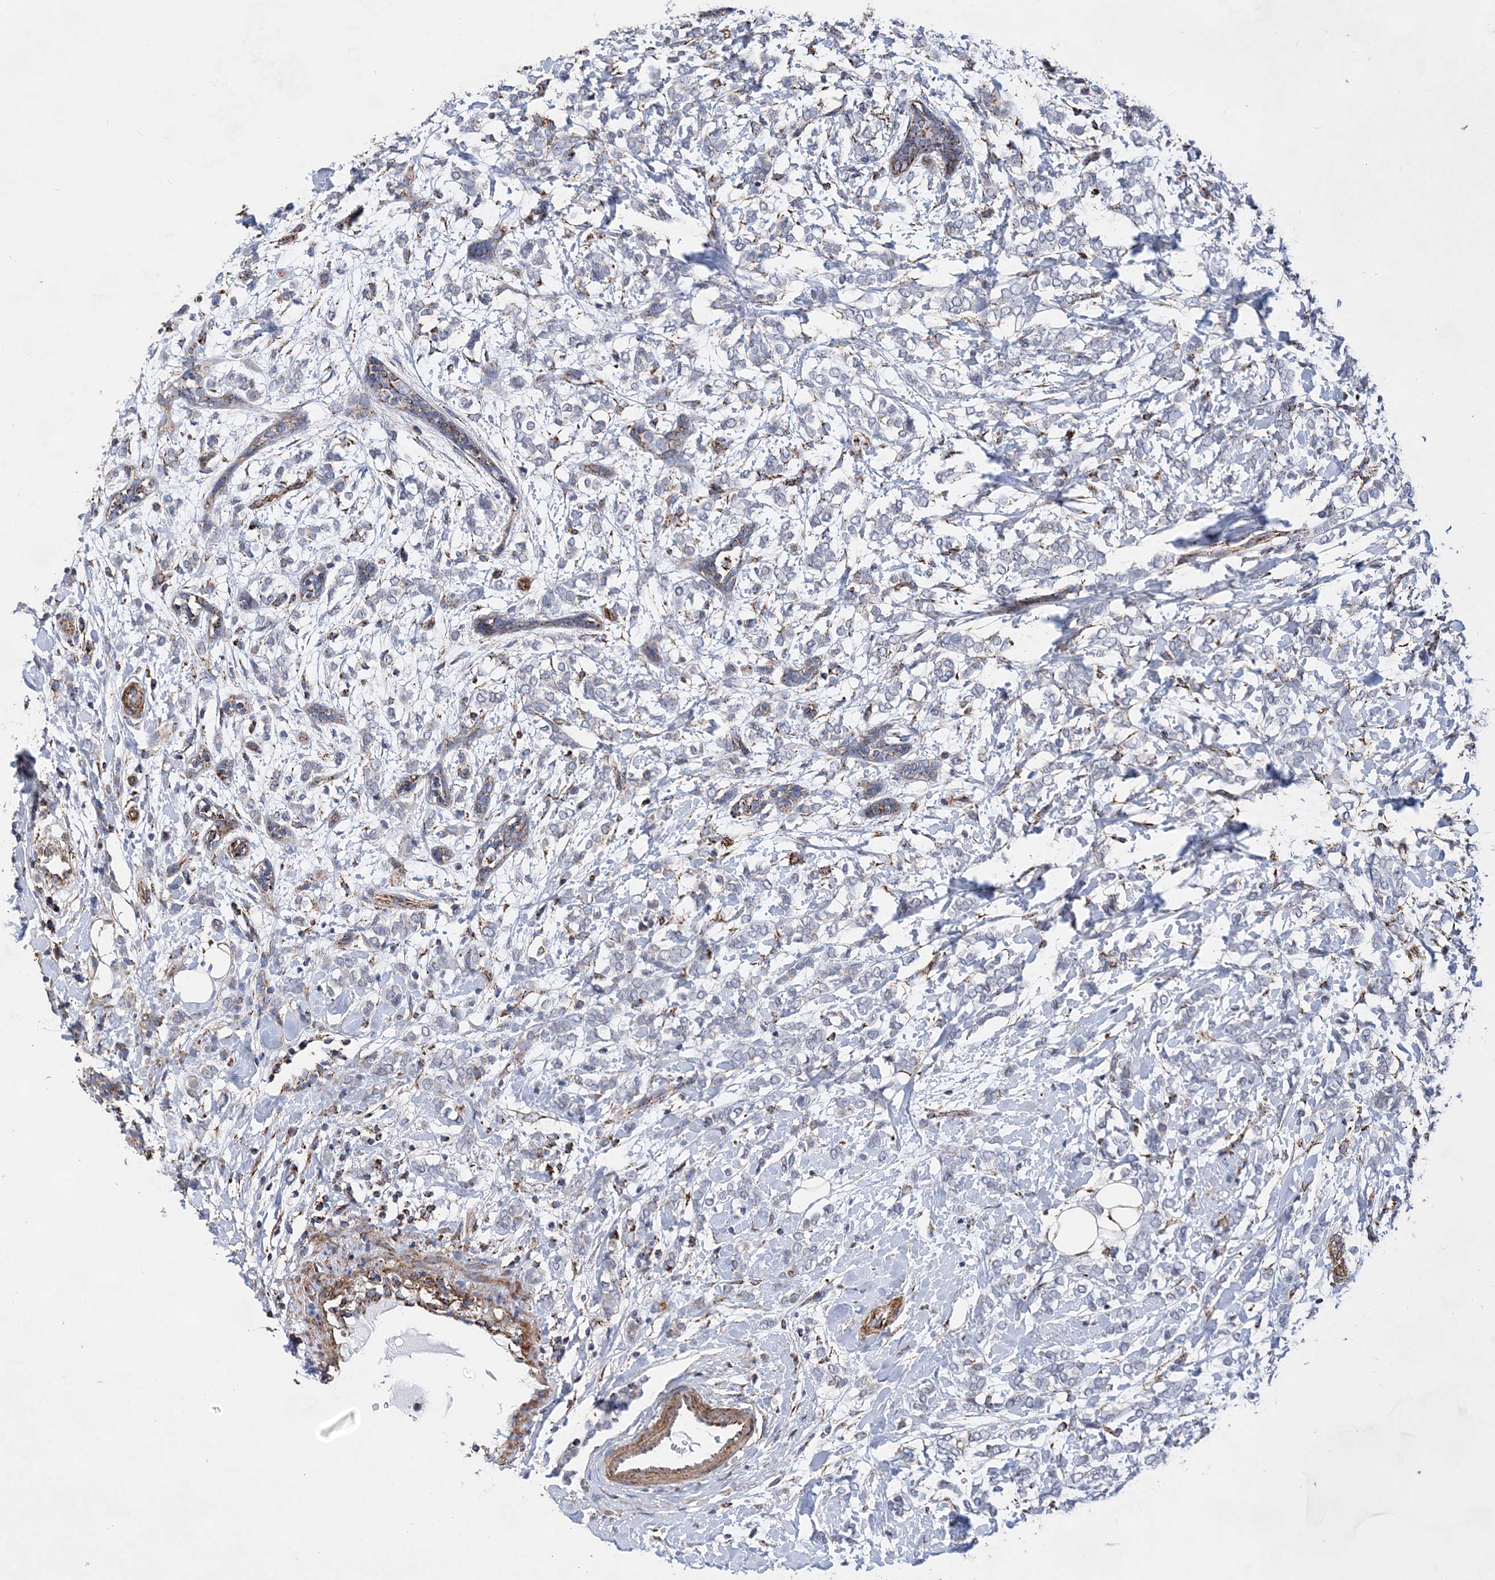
{"staining": {"intensity": "negative", "quantity": "none", "location": "none"}, "tissue": "breast cancer", "cell_type": "Tumor cells", "image_type": "cancer", "snomed": [{"axis": "morphology", "description": "Normal tissue, NOS"}, {"axis": "morphology", "description": "Lobular carcinoma"}, {"axis": "topography", "description": "Breast"}], "caption": "Tumor cells are negative for protein expression in human breast lobular carcinoma.", "gene": "ACOT9", "patient": {"sex": "female", "age": 47}}